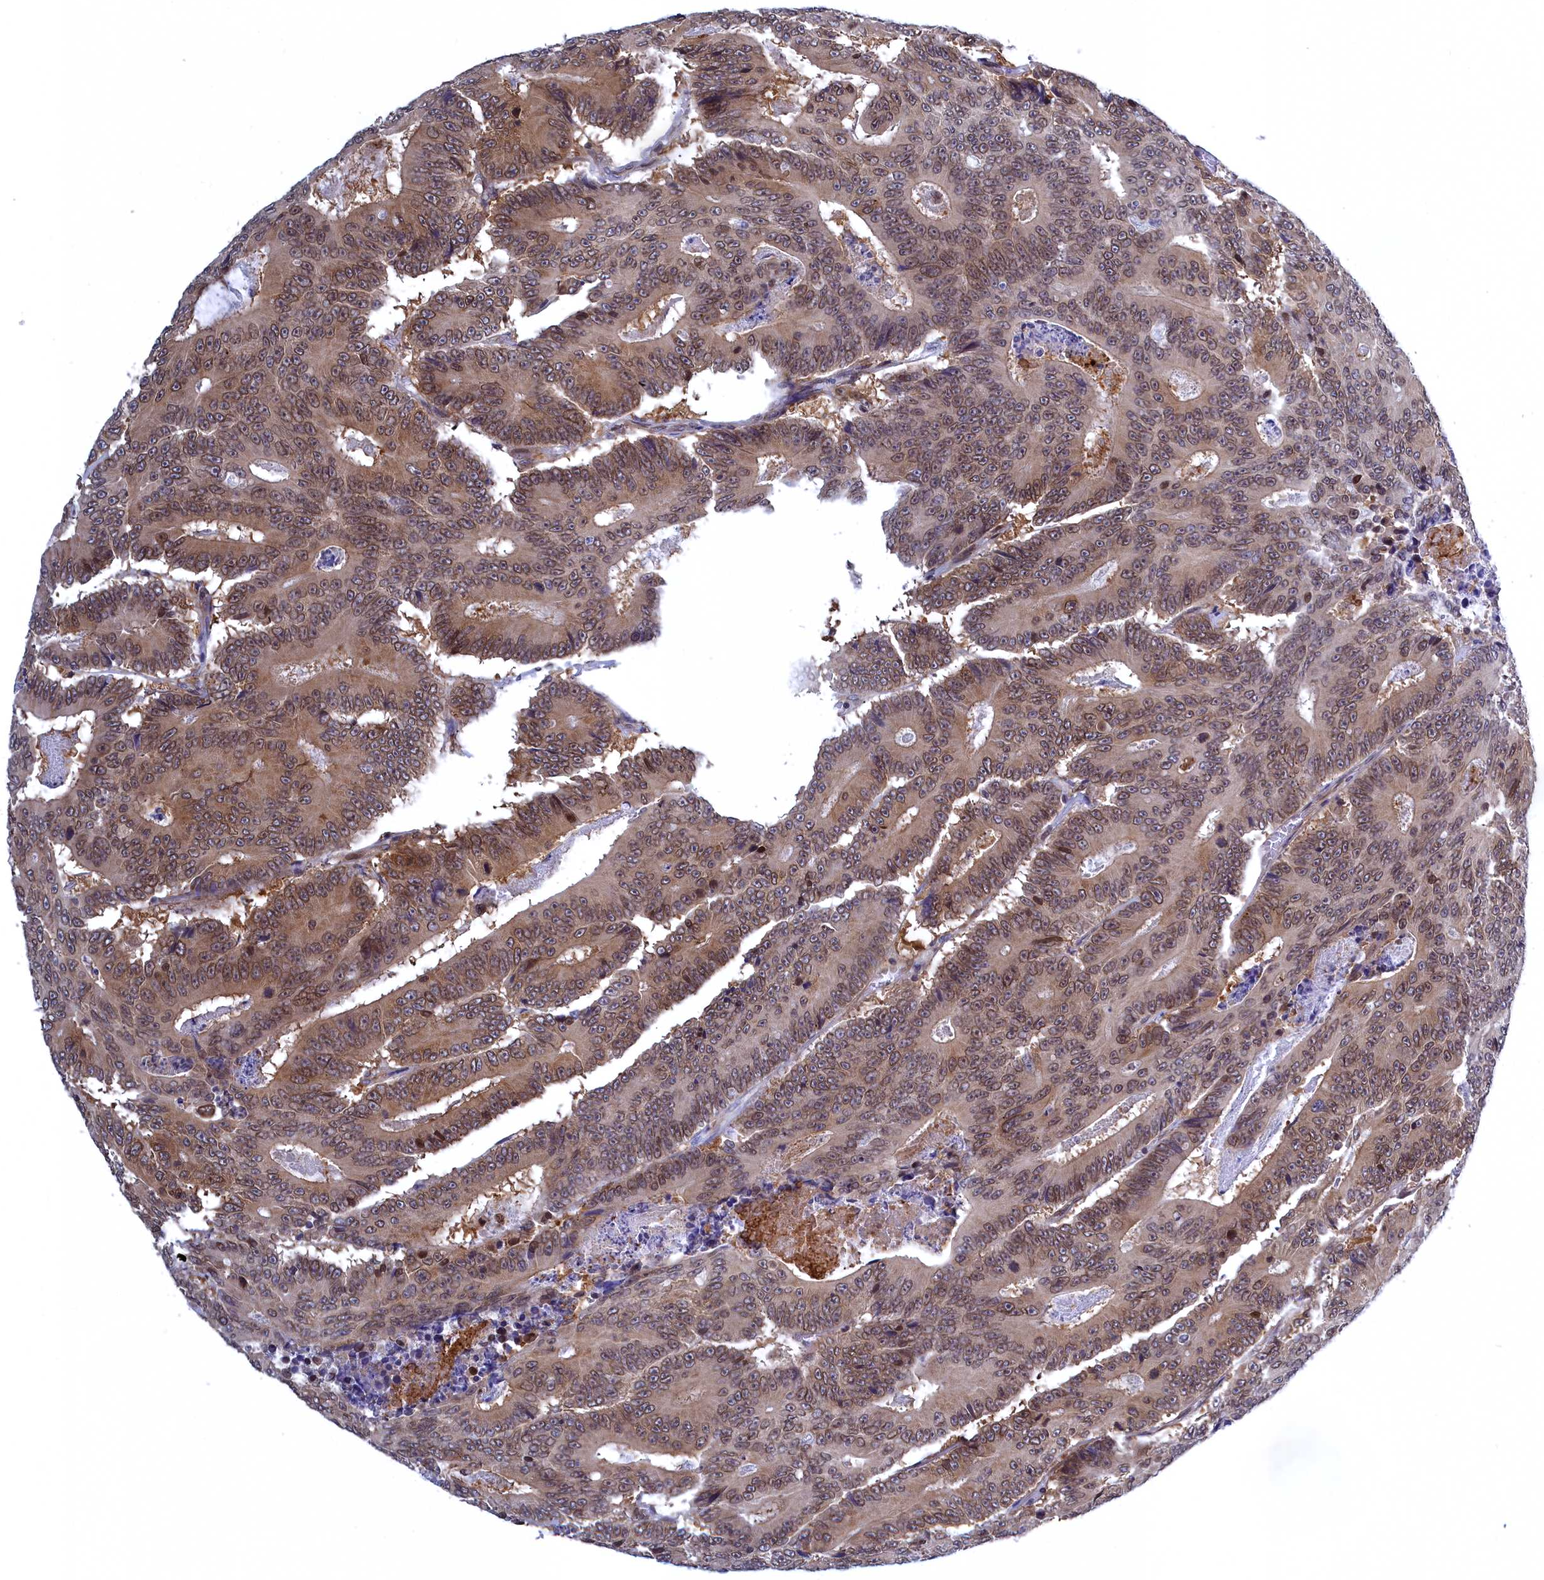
{"staining": {"intensity": "weak", "quantity": ">75%", "location": "cytoplasmic/membranous,nuclear"}, "tissue": "colorectal cancer", "cell_type": "Tumor cells", "image_type": "cancer", "snomed": [{"axis": "morphology", "description": "Adenocarcinoma, NOS"}, {"axis": "topography", "description": "Colon"}], "caption": "Immunohistochemistry (IHC) (DAB (3,3'-diaminobenzidine)) staining of colorectal cancer displays weak cytoplasmic/membranous and nuclear protein expression in approximately >75% of tumor cells.", "gene": "NAA10", "patient": {"sex": "male", "age": 83}}